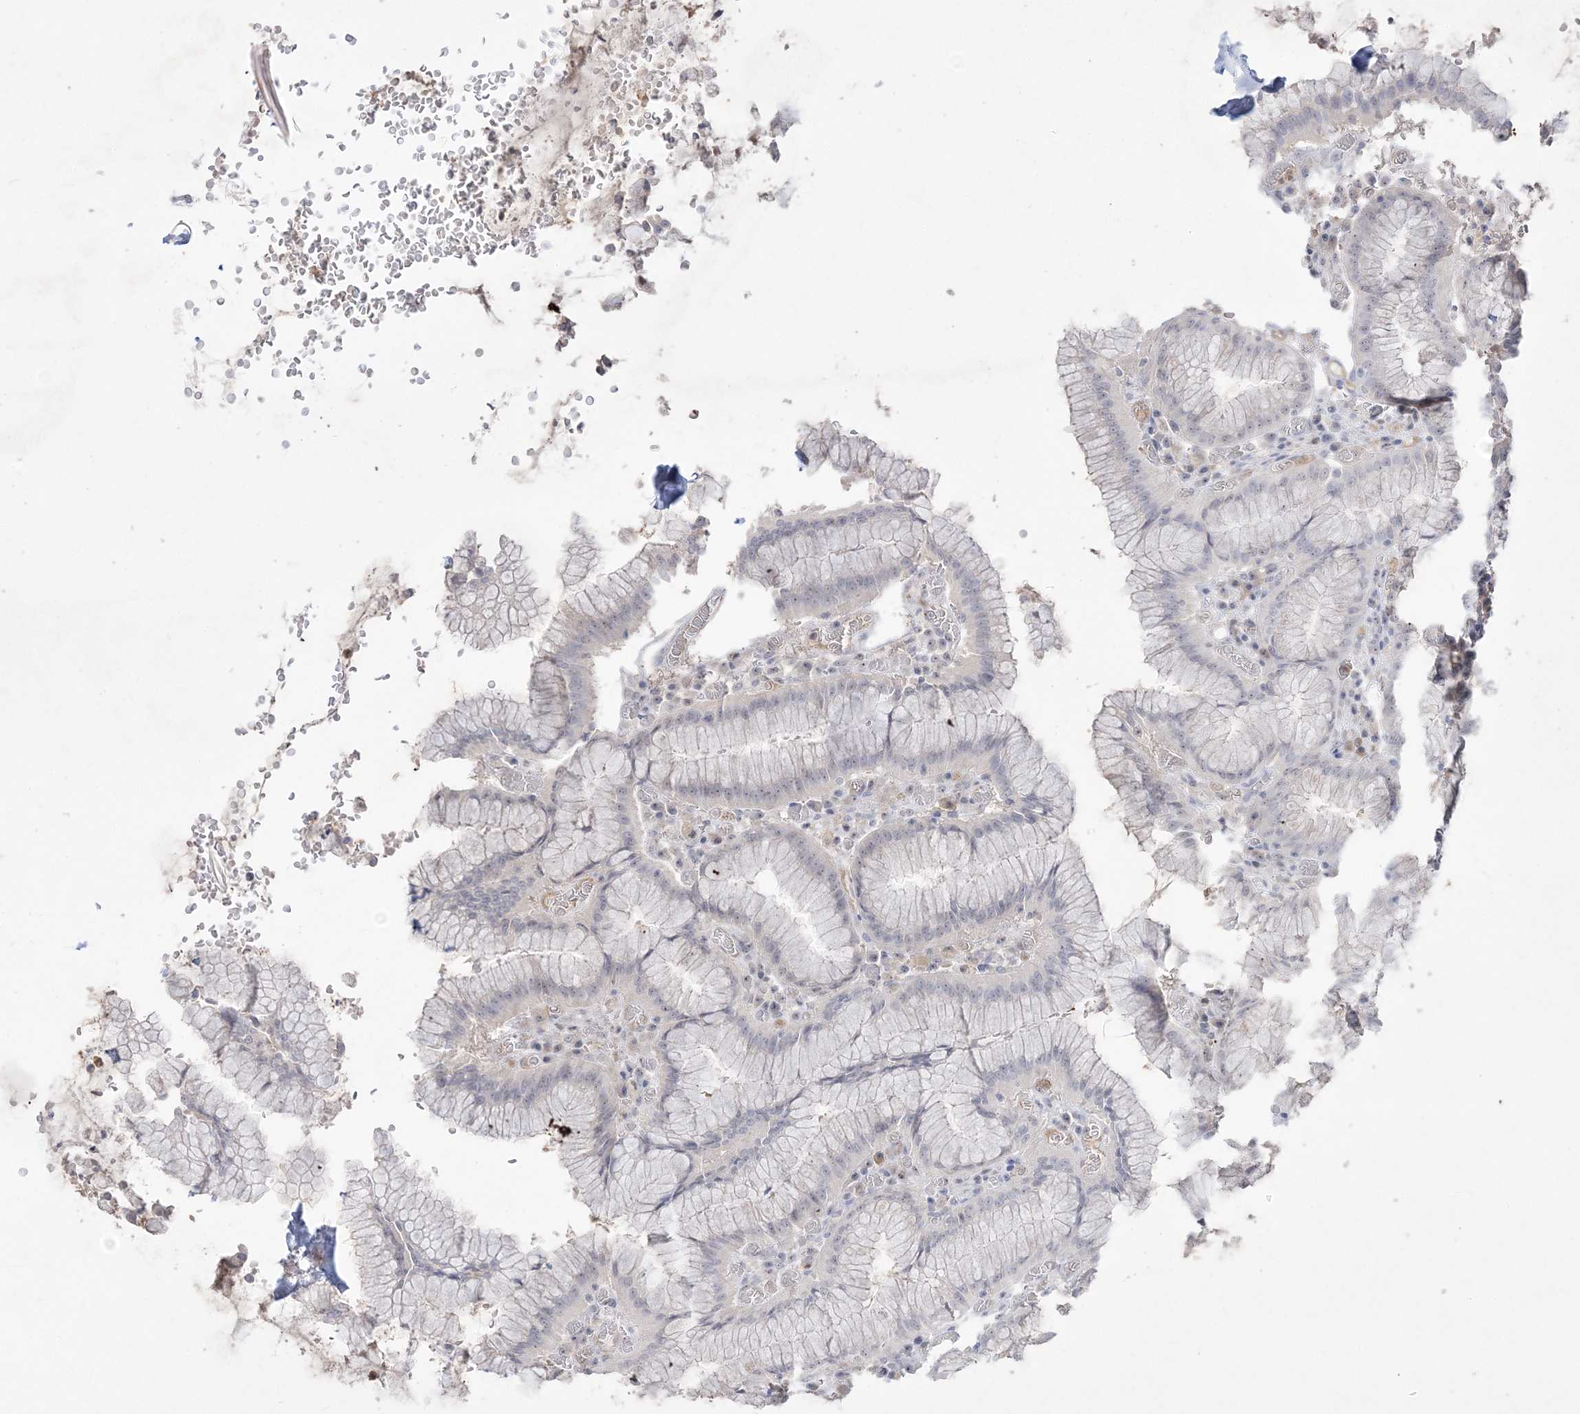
{"staining": {"intensity": "weak", "quantity": "25%-75%", "location": "nuclear"}, "tissue": "stomach", "cell_type": "Glandular cells", "image_type": "normal", "snomed": [{"axis": "morphology", "description": "Normal tissue, NOS"}, {"axis": "topography", "description": "Stomach"}], "caption": "Human stomach stained with a brown dye demonstrates weak nuclear positive expression in about 25%-75% of glandular cells.", "gene": "NOP16", "patient": {"sex": "male", "age": 55}}